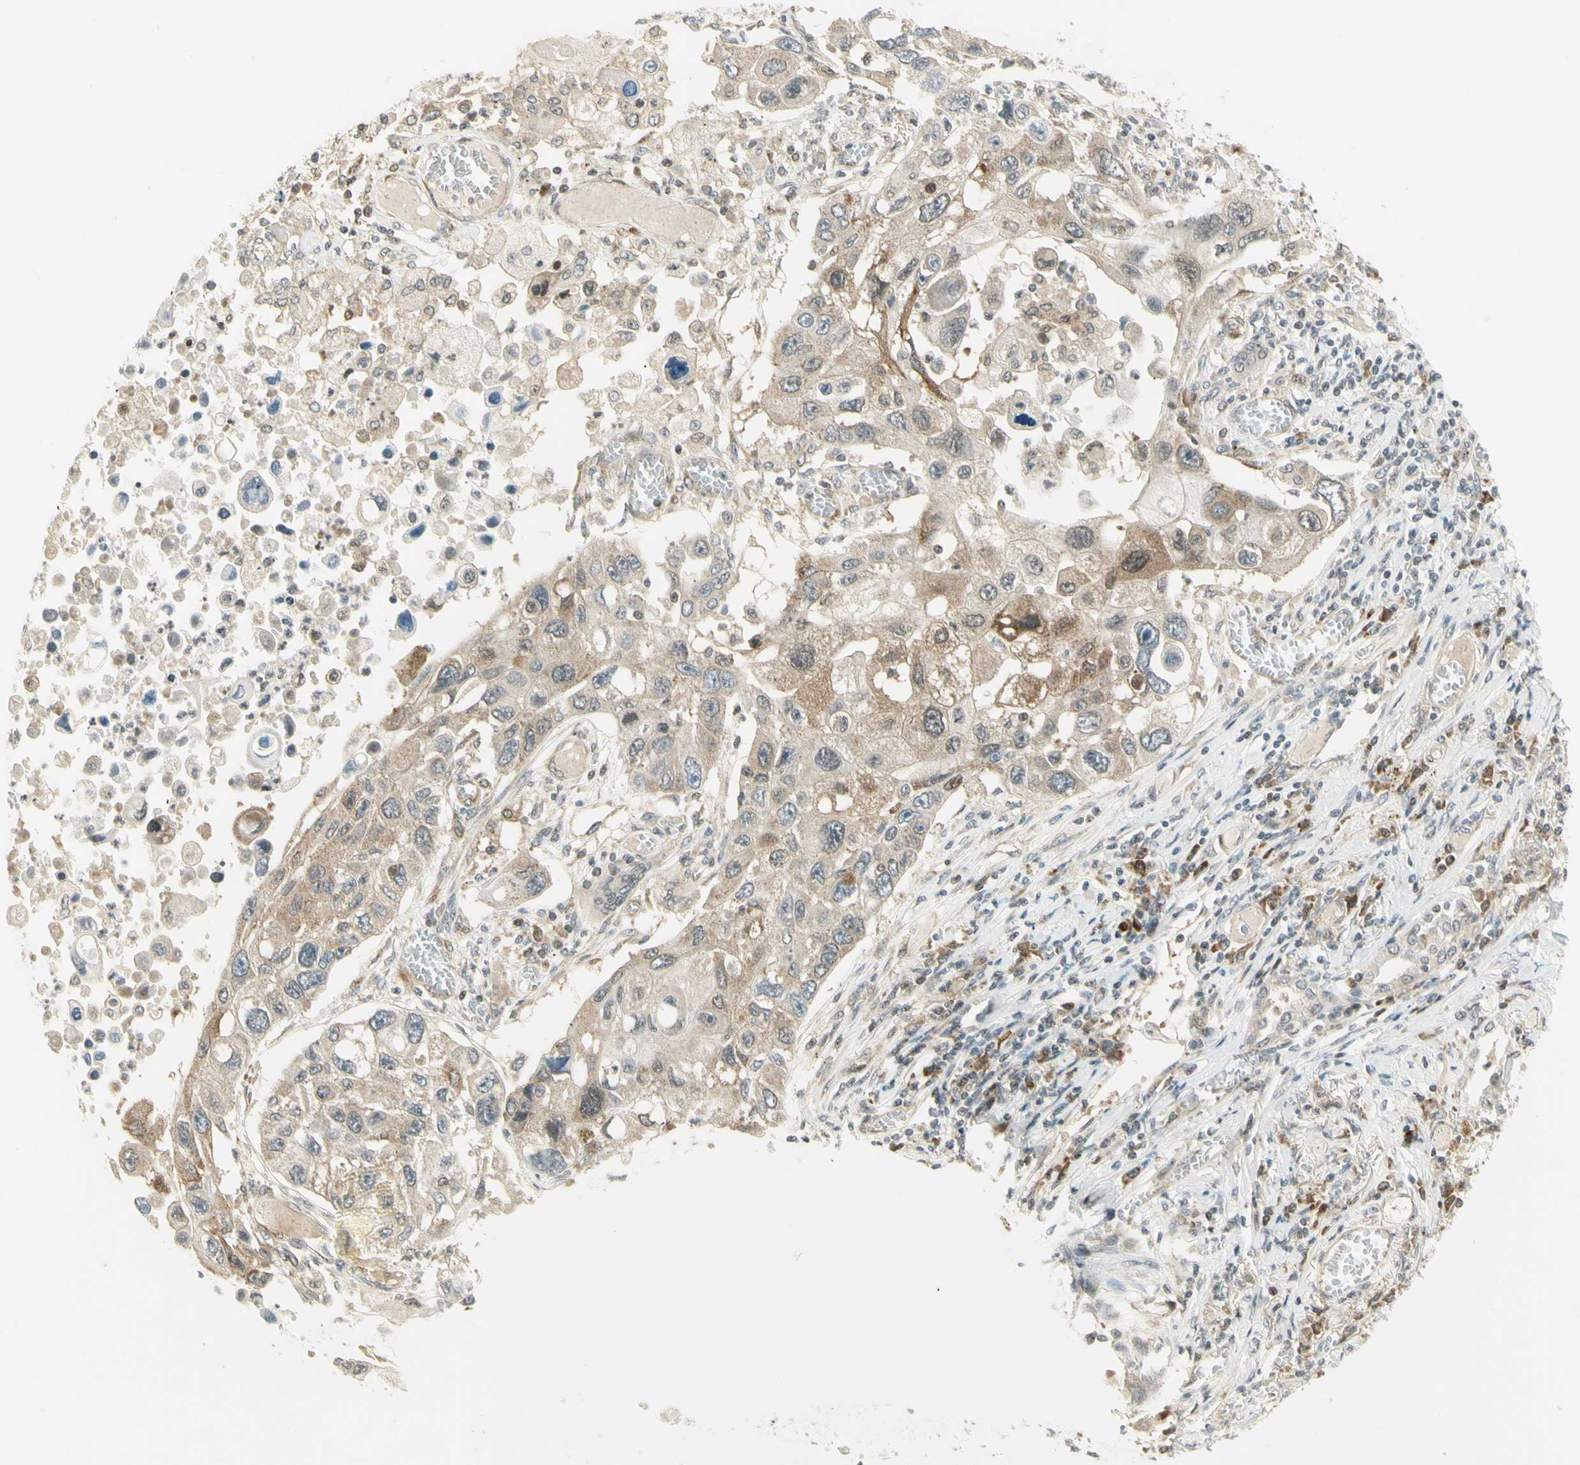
{"staining": {"intensity": "weak", "quantity": ">75%", "location": "cytoplasmic/membranous"}, "tissue": "lung cancer", "cell_type": "Tumor cells", "image_type": "cancer", "snomed": [{"axis": "morphology", "description": "Squamous cell carcinoma, NOS"}, {"axis": "topography", "description": "Lung"}], "caption": "Weak cytoplasmic/membranous expression for a protein is identified in about >75% of tumor cells of lung squamous cell carcinoma using immunohistochemistry.", "gene": "TPT1", "patient": {"sex": "male", "age": 71}}